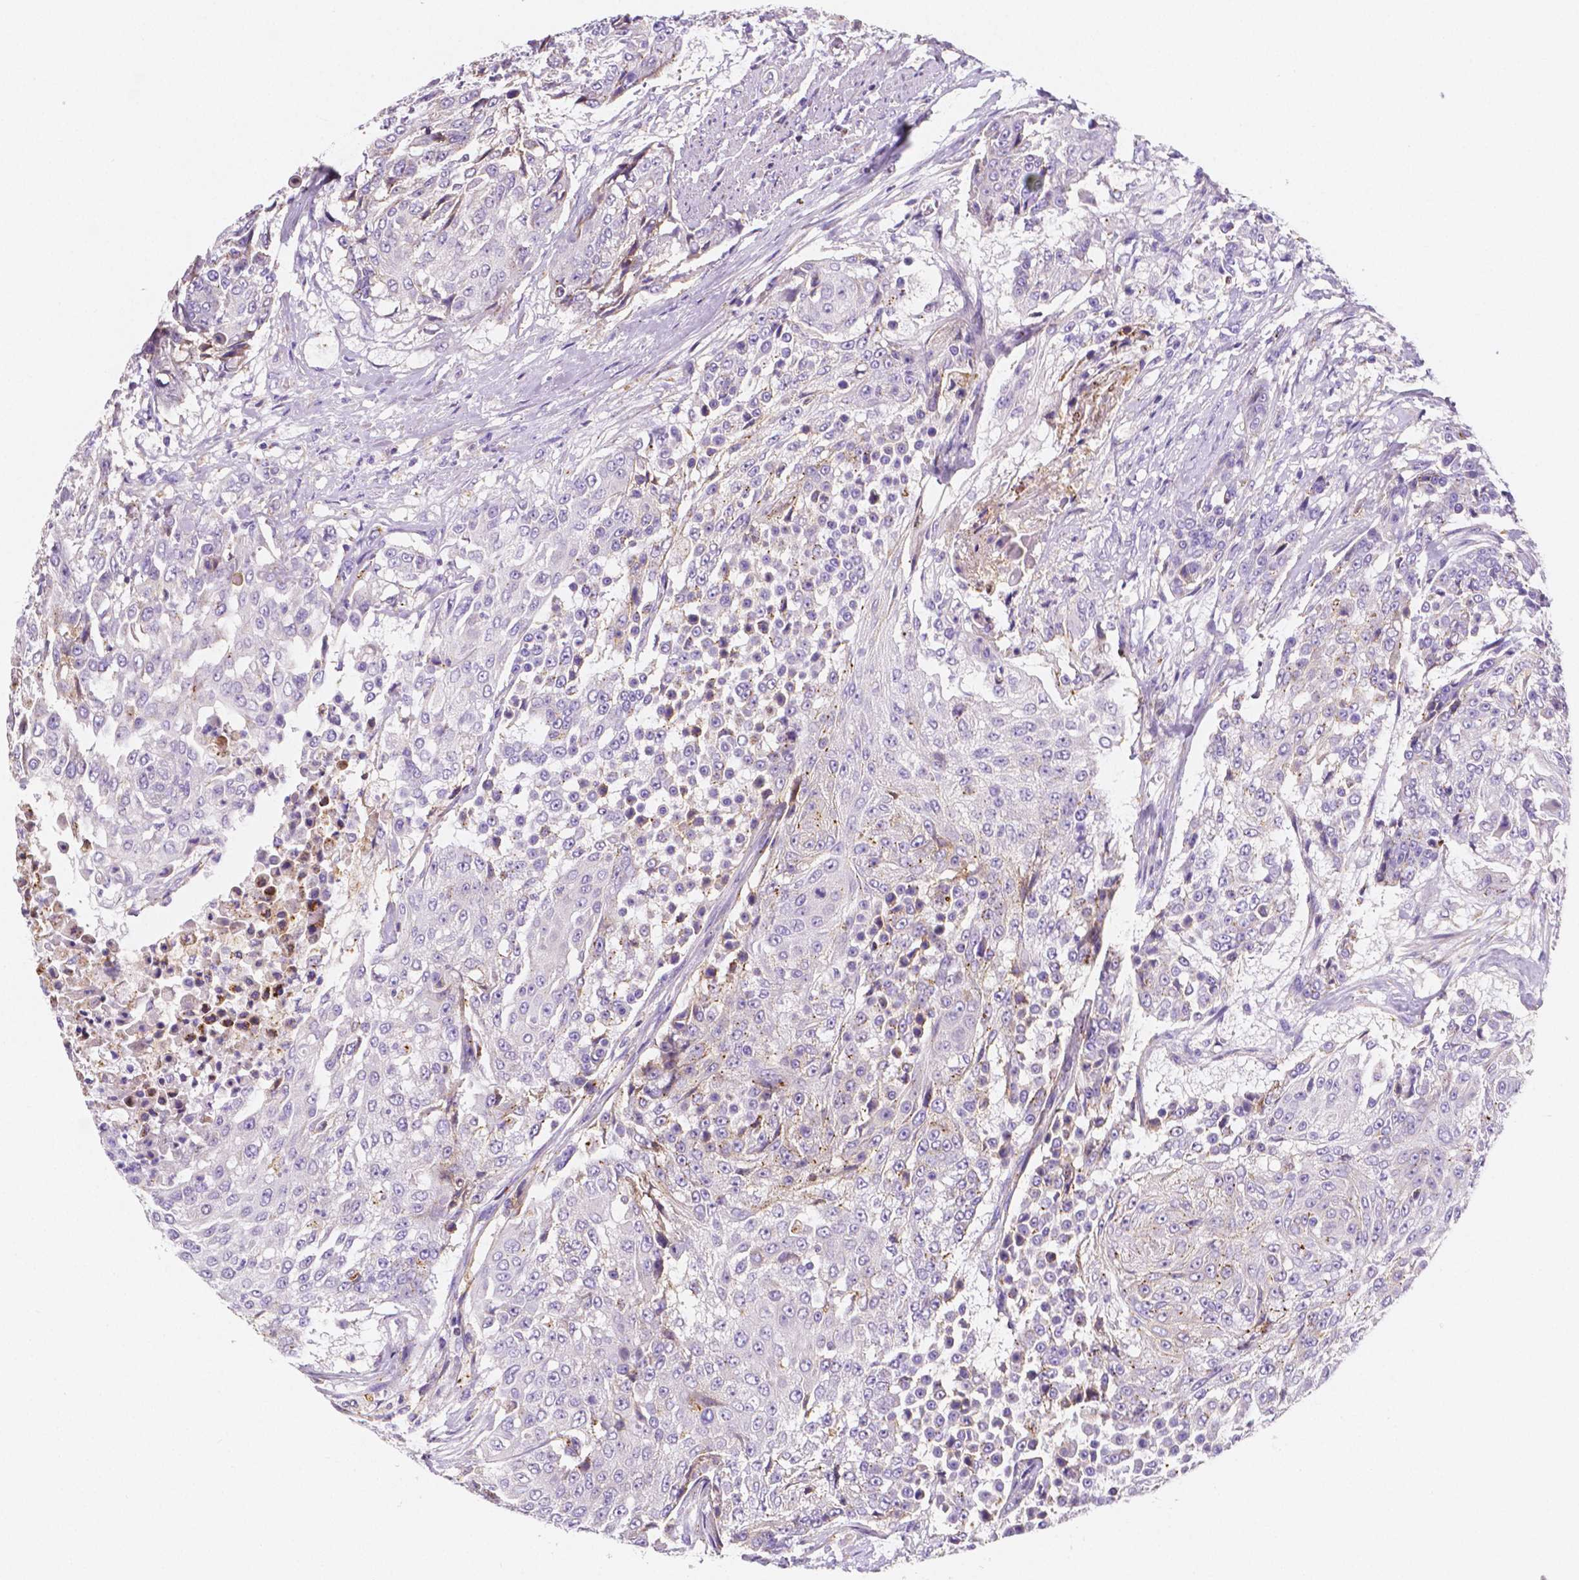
{"staining": {"intensity": "negative", "quantity": "none", "location": "none"}, "tissue": "urothelial cancer", "cell_type": "Tumor cells", "image_type": "cancer", "snomed": [{"axis": "morphology", "description": "Urothelial carcinoma, High grade"}, {"axis": "topography", "description": "Urinary bladder"}], "caption": "Tumor cells are negative for brown protein staining in urothelial cancer. (DAB (3,3'-diaminobenzidine) immunohistochemistry with hematoxylin counter stain).", "gene": "GABRD", "patient": {"sex": "female", "age": 63}}